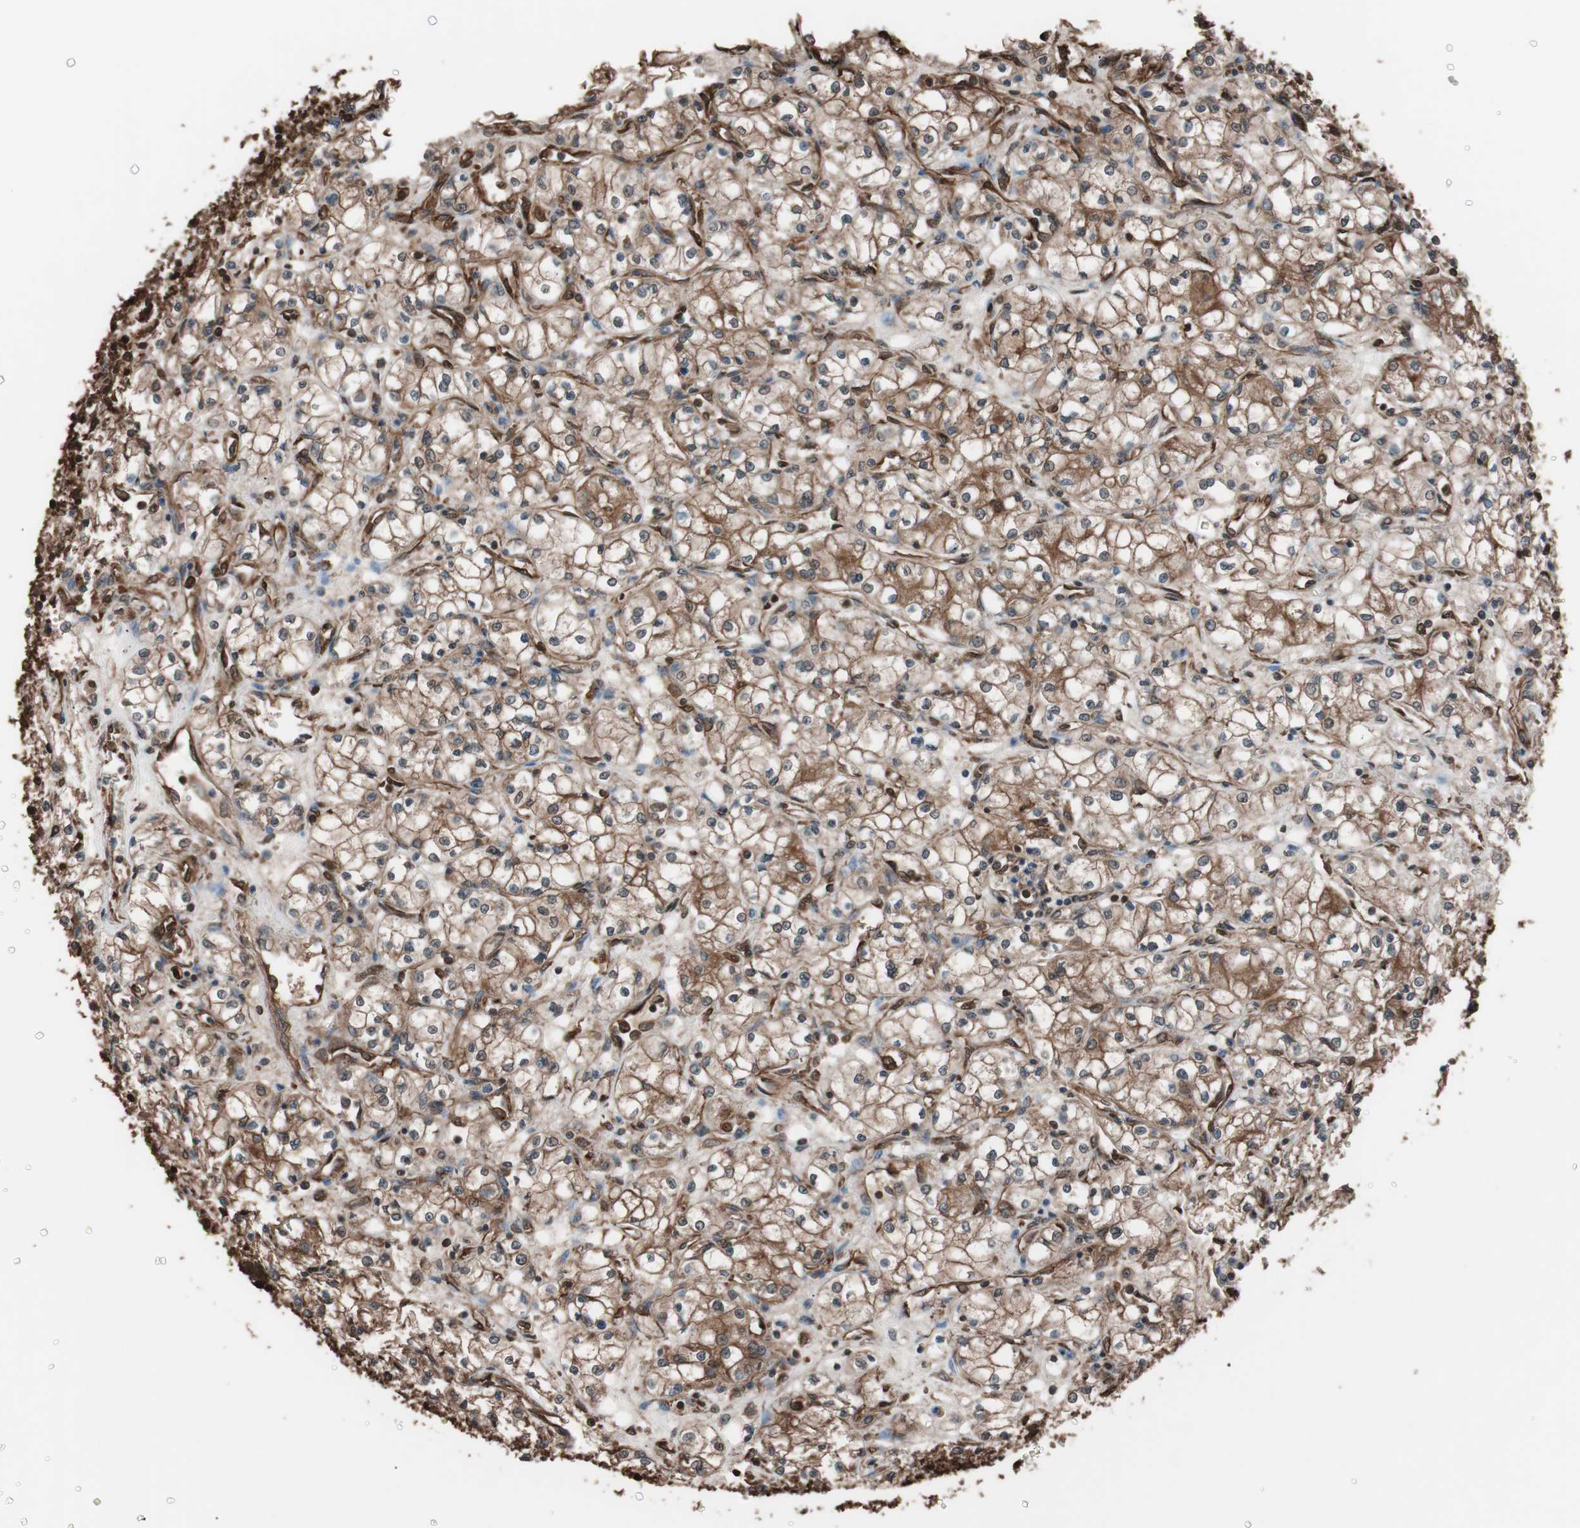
{"staining": {"intensity": "moderate", "quantity": ">75%", "location": "cytoplasmic/membranous"}, "tissue": "renal cancer", "cell_type": "Tumor cells", "image_type": "cancer", "snomed": [{"axis": "morphology", "description": "Normal tissue, NOS"}, {"axis": "morphology", "description": "Adenocarcinoma, NOS"}, {"axis": "topography", "description": "Kidney"}], "caption": "Renal cancer stained for a protein displays moderate cytoplasmic/membranous positivity in tumor cells. The staining is performed using DAB brown chromogen to label protein expression. The nuclei are counter-stained blue using hematoxylin.", "gene": "CALM2", "patient": {"sex": "male", "age": 59}}